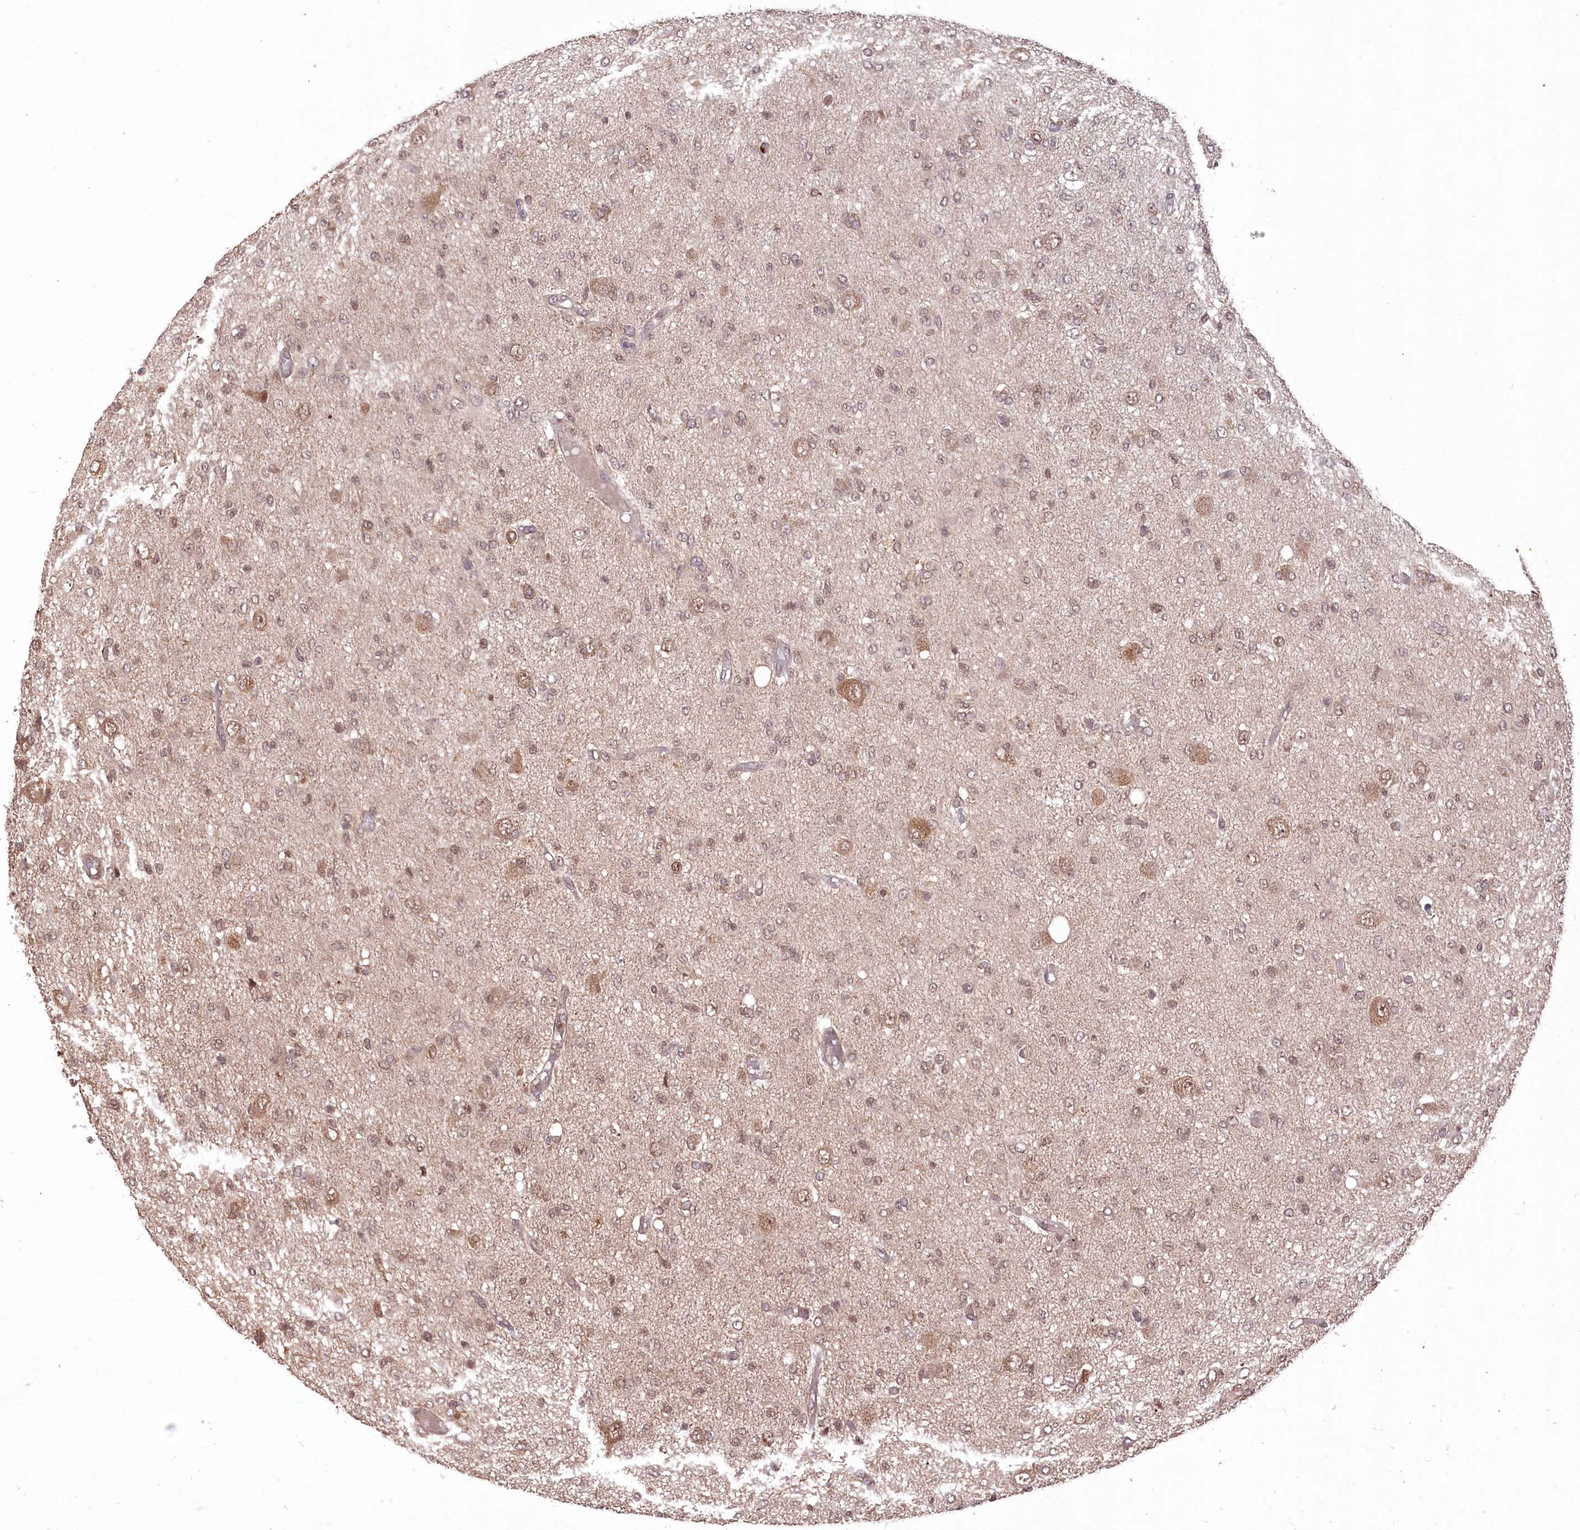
{"staining": {"intensity": "moderate", "quantity": "25%-75%", "location": "nuclear"}, "tissue": "glioma", "cell_type": "Tumor cells", "image_type": "cancer", "snomed": [{"axis": "morphology", "description": "Glioma, malignant, High grade"}, {"axis": "topography", "description": "Brain"}], "caption": "Immunohistochemistry (IHC) staining of glioma, which displays medium levels of moderate nuclear expression in about 25%-75% of tumor cells indicating moderate nuclear protein staining. The staining was performed using DAB (brown) for protein detection and nuclei were counterstained in hematoxylin (blue).", "gene": "CCSER2", "patient": {"sex": "female", "age": 59}}